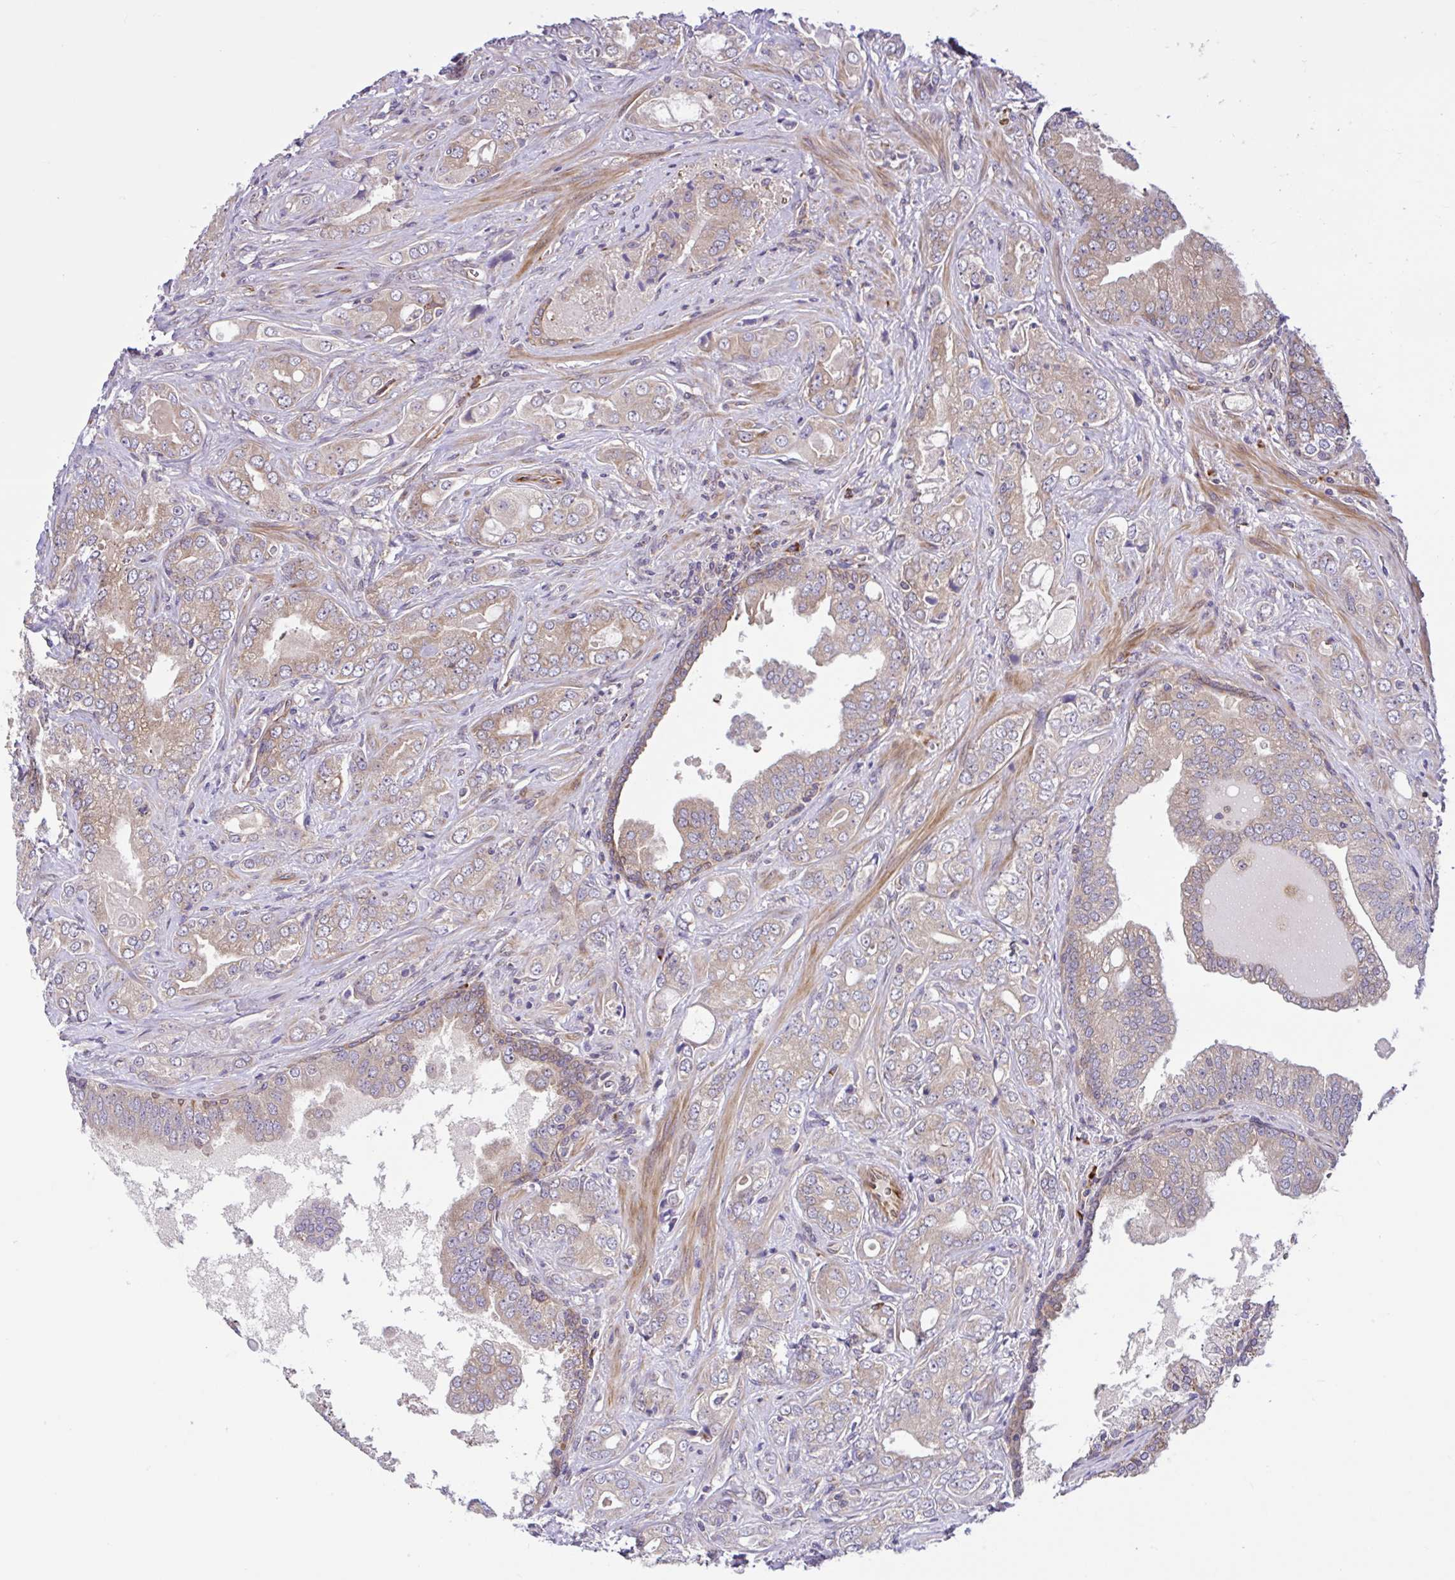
{"staining": {"intensity": "weak", "quantity": ">75%", "location": "cytoplasmic/membranous"}, "tissue": "prostate cancer", "cell_type": "Tumor cells", "image_type": "cancer", "snomed": [{"axis": "morphology", "description": "Adenocarcinoma, High grade"}, {"axis": "topography", "description": "Prostate"}], "caption": "Prostate cancer stained with a brown dye reveals weak cytoplasmic/membranous positive staining in approximately >75% of tumor cells.", "gene": "NTPCR", "patient": {"sex": "male", "age": 67}}